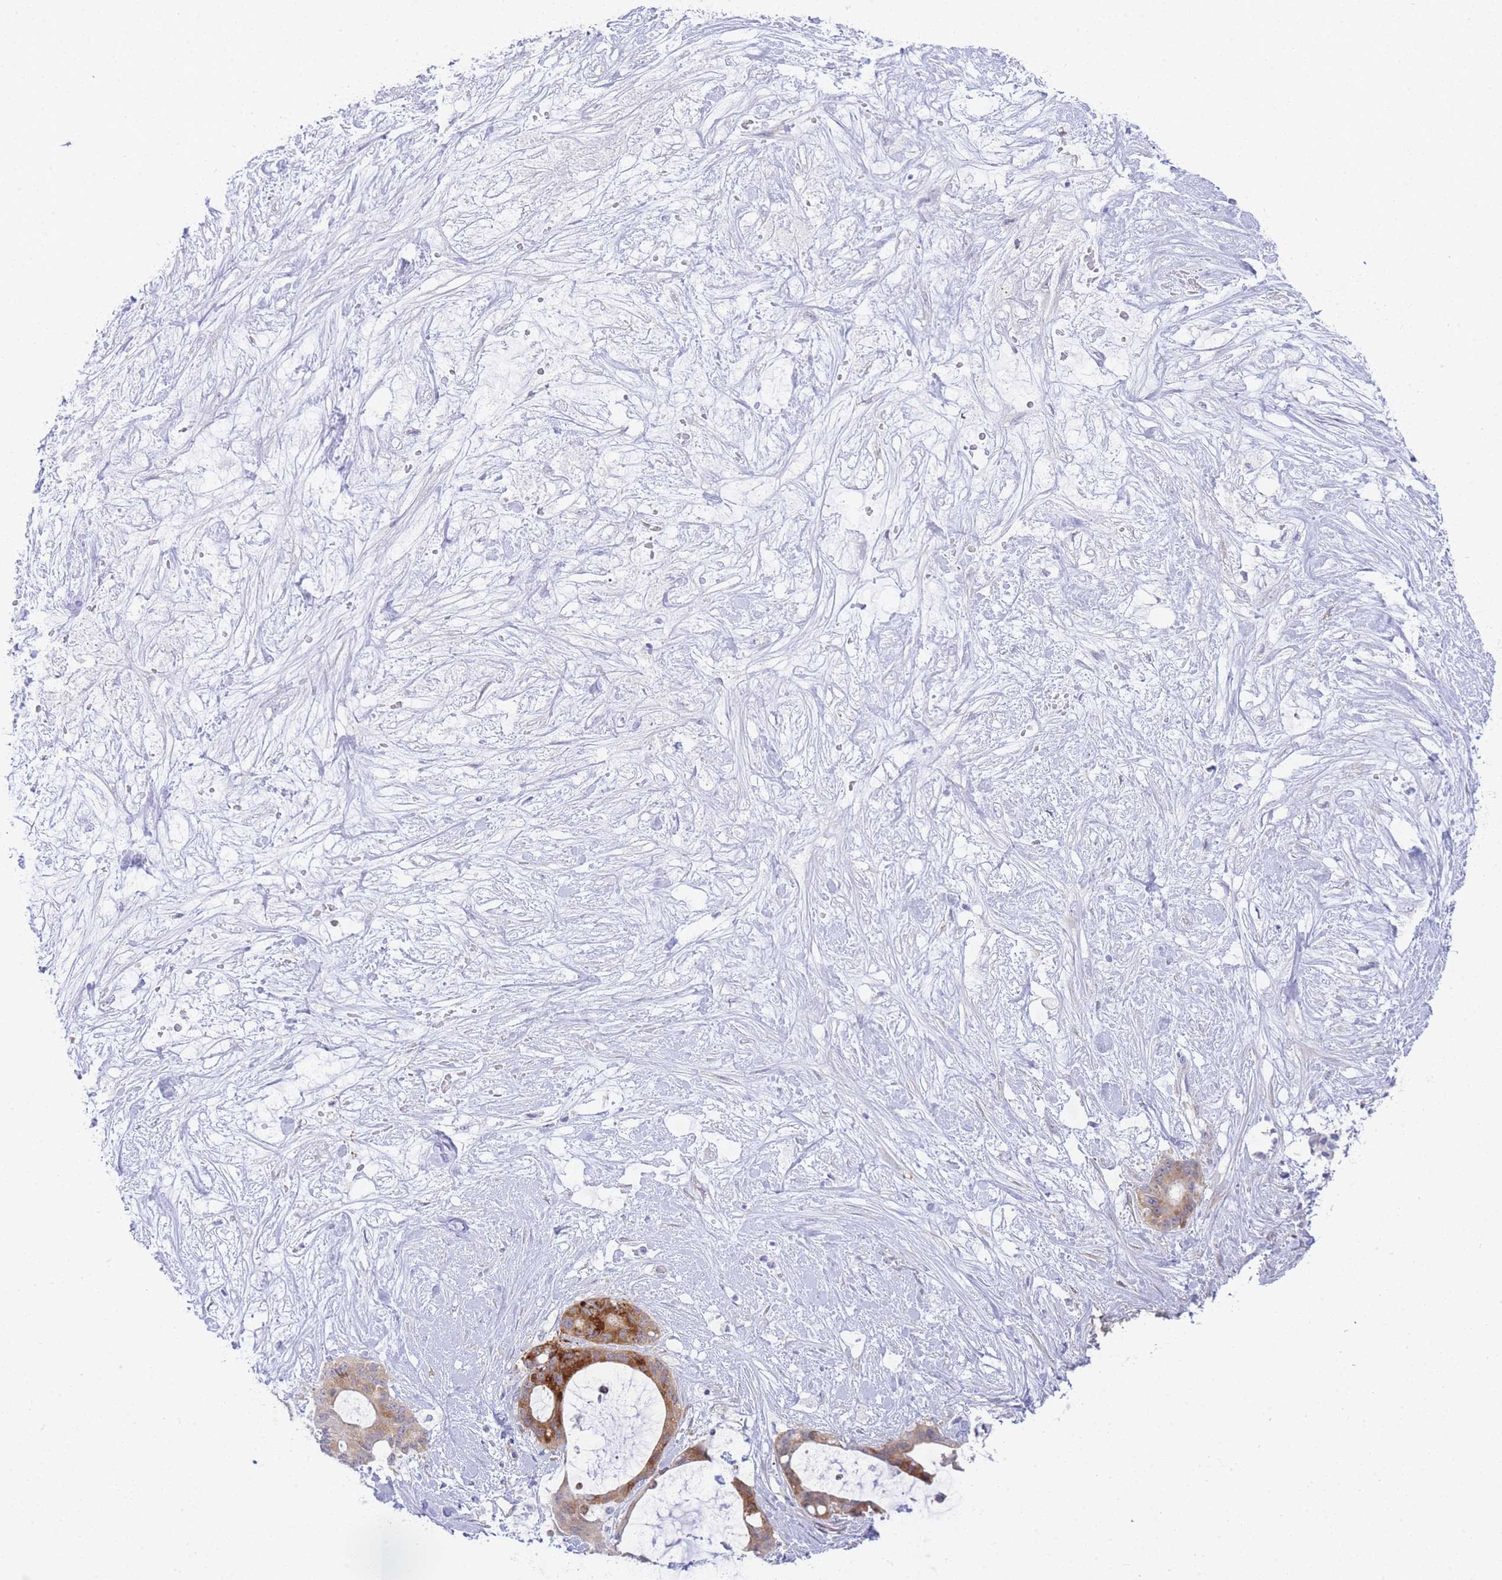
{"staining": {"intensity": "moderate", "quantity": ">75%", "location": "cytoplasmic/membranous"}, "tissue": "liver cancer", "cell_type": "Tumor cells", "image_type": "cancer", "snomed": [{"axis": "morphology", "description": "Normal tissue, NOS"}, {"axis": "morphology", "description": "Cholangiocarcinoma"}, {"axis": "topography", "description": "Liver"}, {"axis": "topography", "description": "Peripheral nerve tissue"}], "caption": "Immunohistochemistry micrograph of neoplastic tissue: liver cancer (cholangiocarcinoma) stained using IHC reveals medium levels of moderate protein expression localized specifically in the cytoplasmic/membranous of tumor cells, appearing as a cytoplasmic/membranous brown color.", "gene": "ZNF510", "patient": {"sex": "female", "age": 73}}